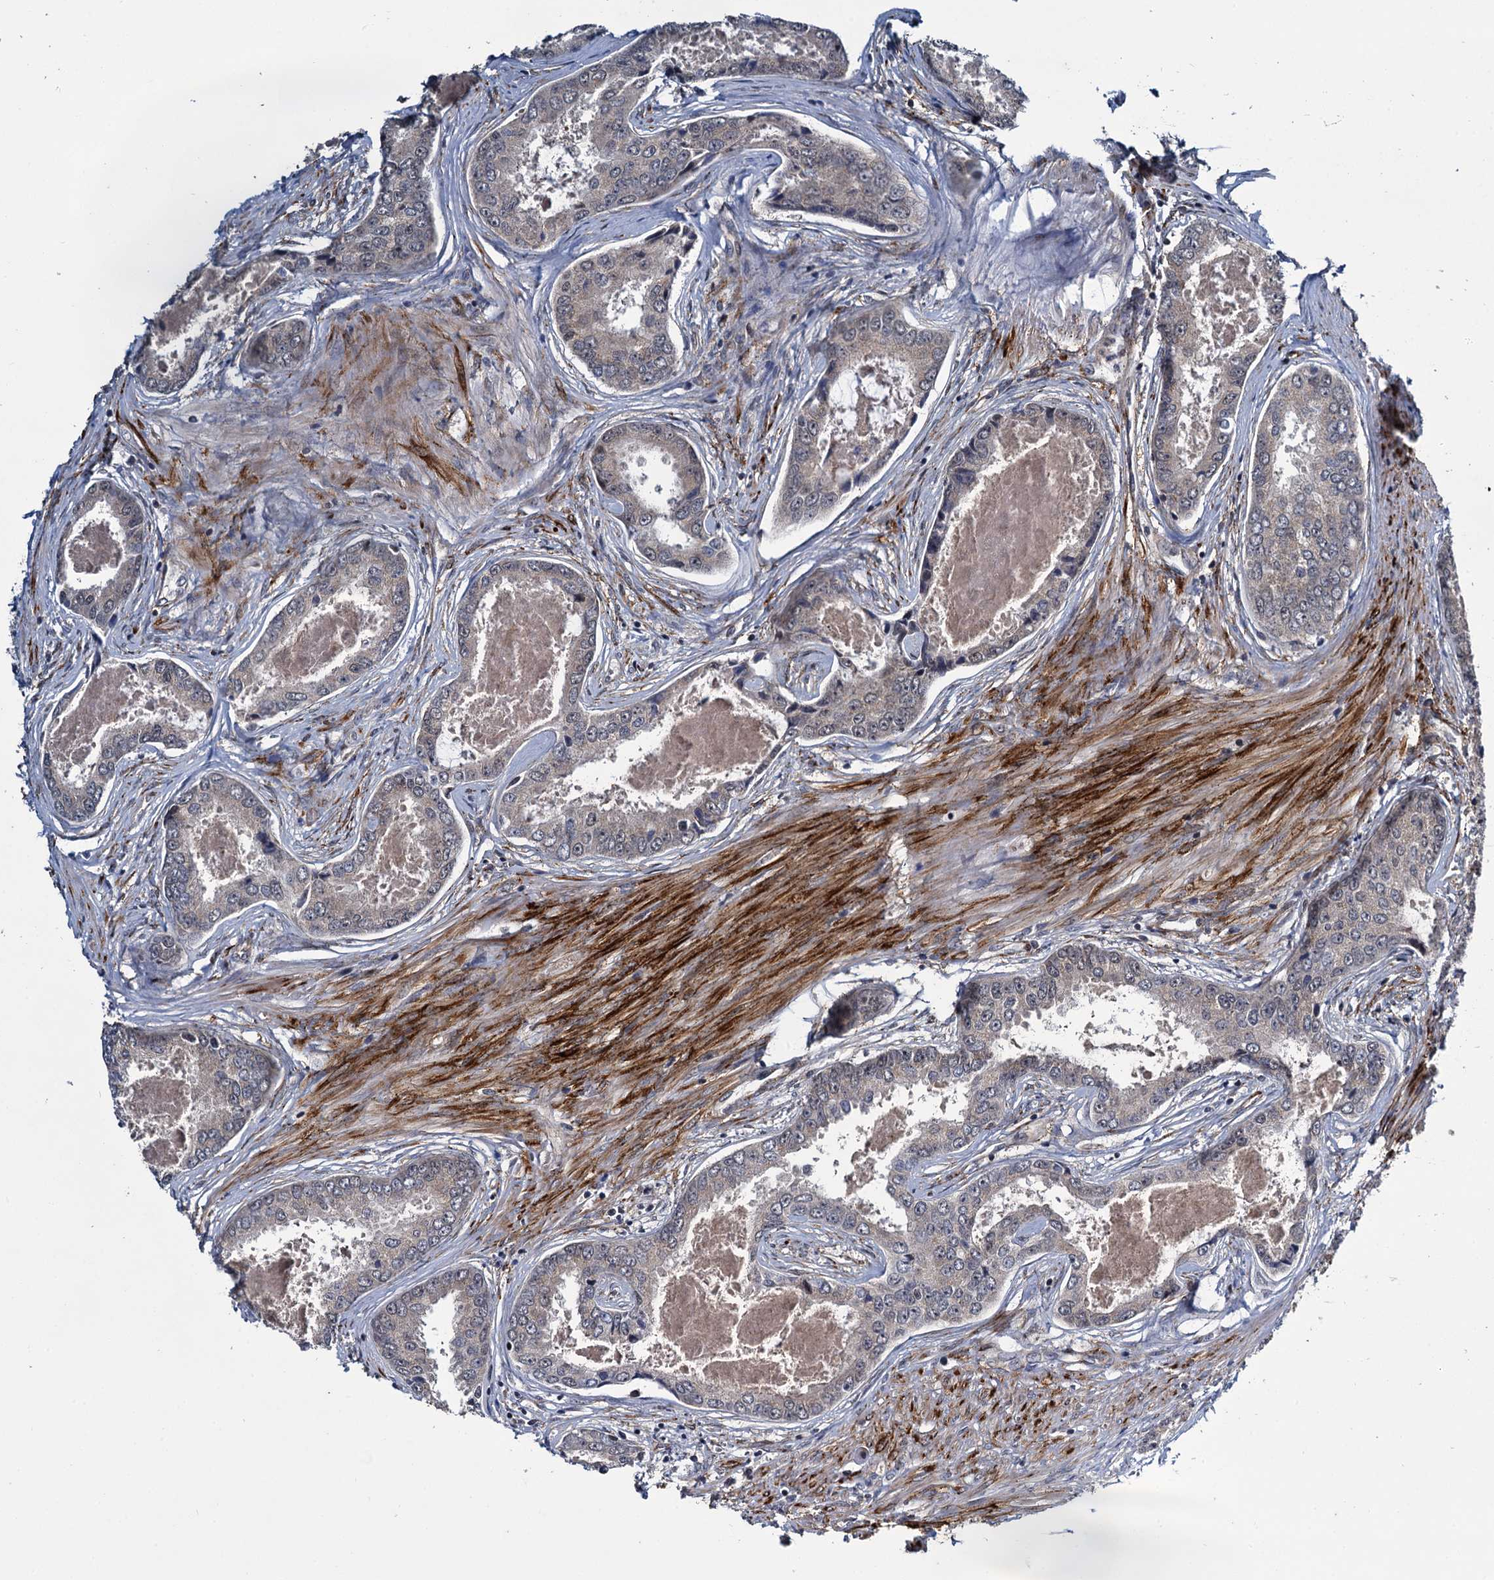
{"staining": {"intensity": "negative", "quantity": "none", "location": "none"}, "tissue": "prostate cancer", "cell_type": "Tumor cells", "image_type": "cancer", "snomed": [{"axis": "morphology", "description": "Adenocarcinoma, Low grade"}, {"axis": "topography", "description": "Prostate"}], "caption": "Immunohistochemical staining of prostate adenocarcinoma (low-grade) exhibits no significant expression in tumor cells. (Immunohistochemistry, brightfield microscopy, high magnification).", "gene": "ARHGAP42", "patient": {"sex": "male", "age": 68}}